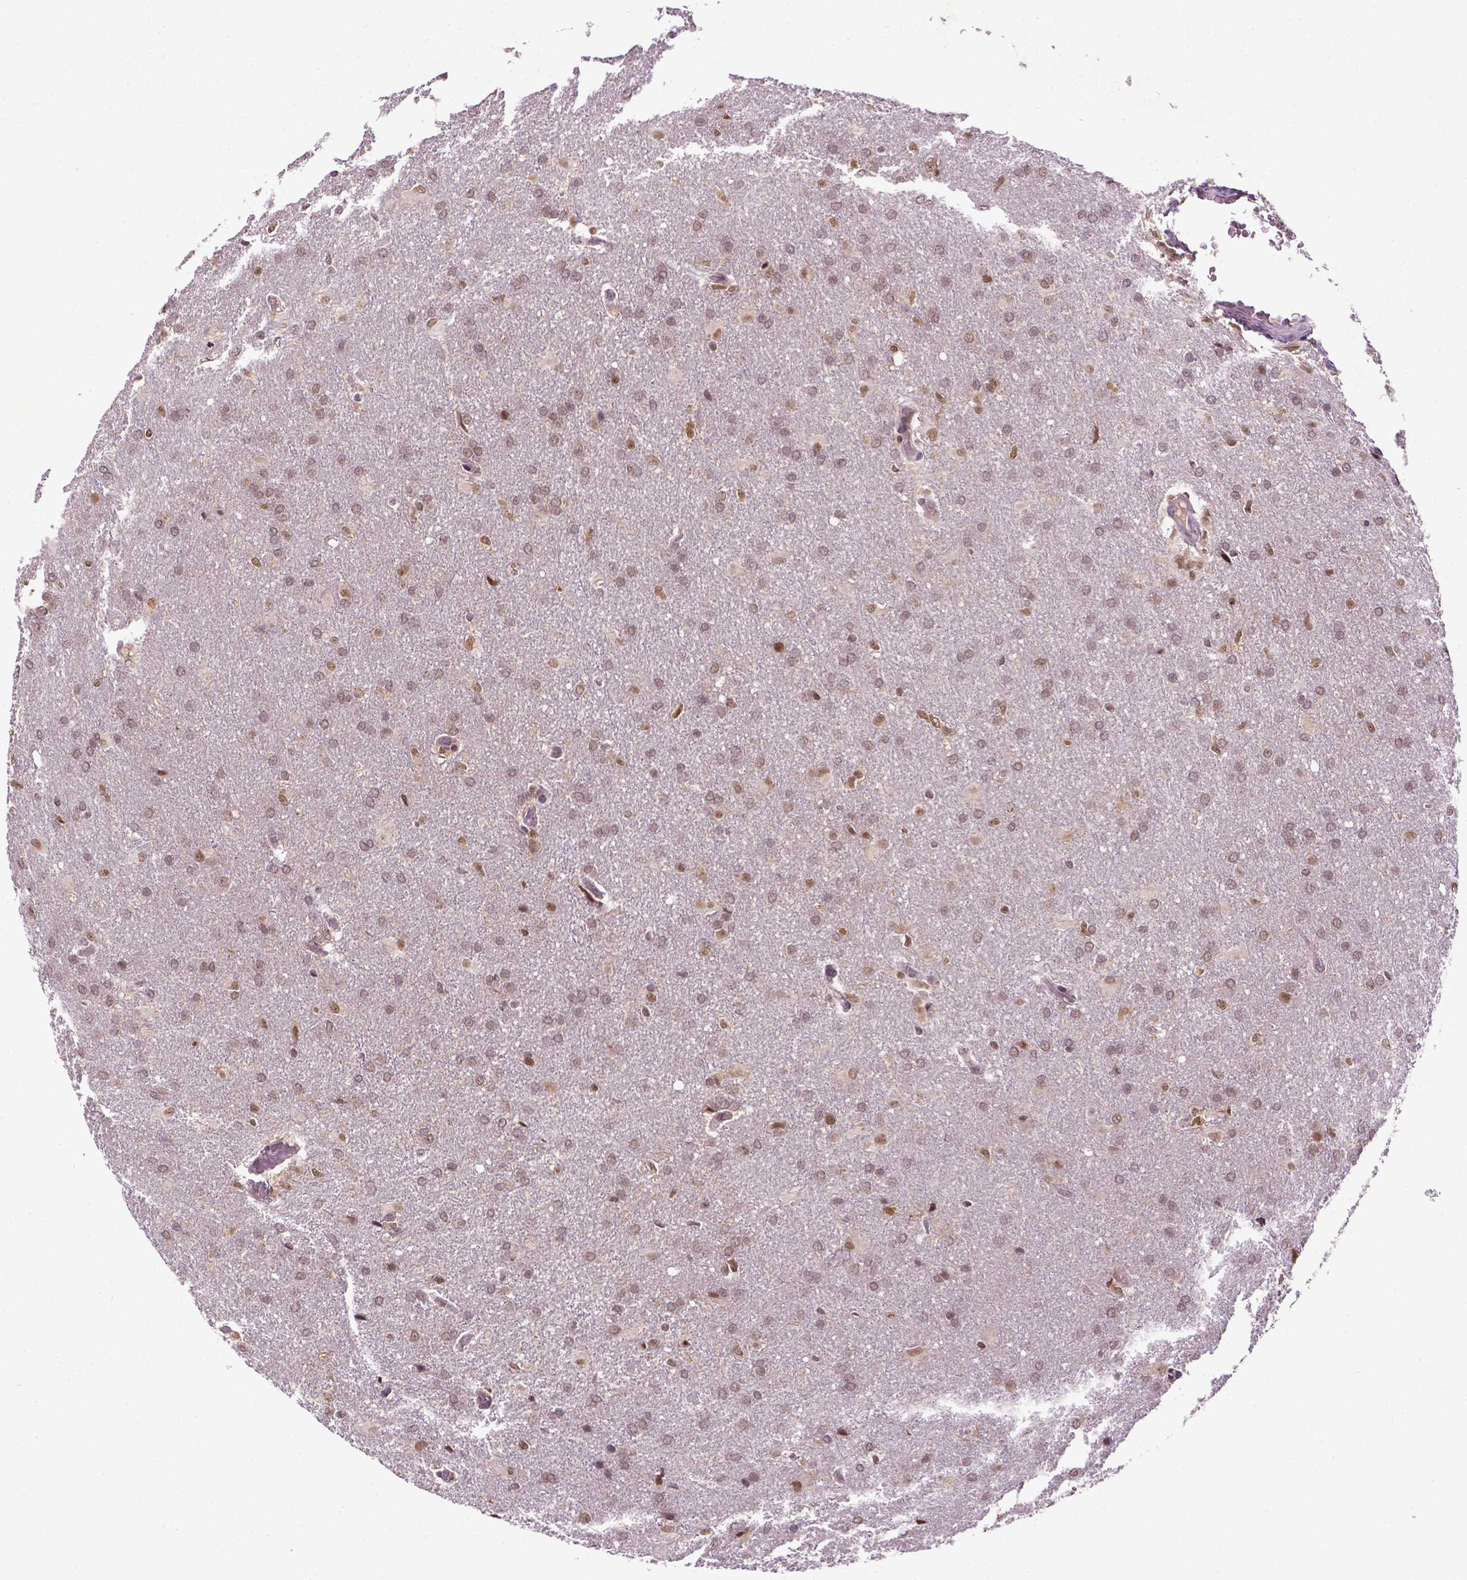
{"staining": {"intensity": "moderate", "quantity": "25%-75%", "location": "nuclear"}, "tissue": "glioma", "cell_type": "Tumor cells", "image_type": "cancer", "snomed": [{"axis": "morphology", "description": "Glioma, malignant, High grade"}, {"axis": "topography", "description": "Brain"}], "caption": "Malignant high-grade glioma stained for a protein (brown) exhibits moderate nuclear positive positivity in about 25%-75% of tumor cells.", "gene": "UBQLN4", "patient": {"sex": "male", "age": 68}}